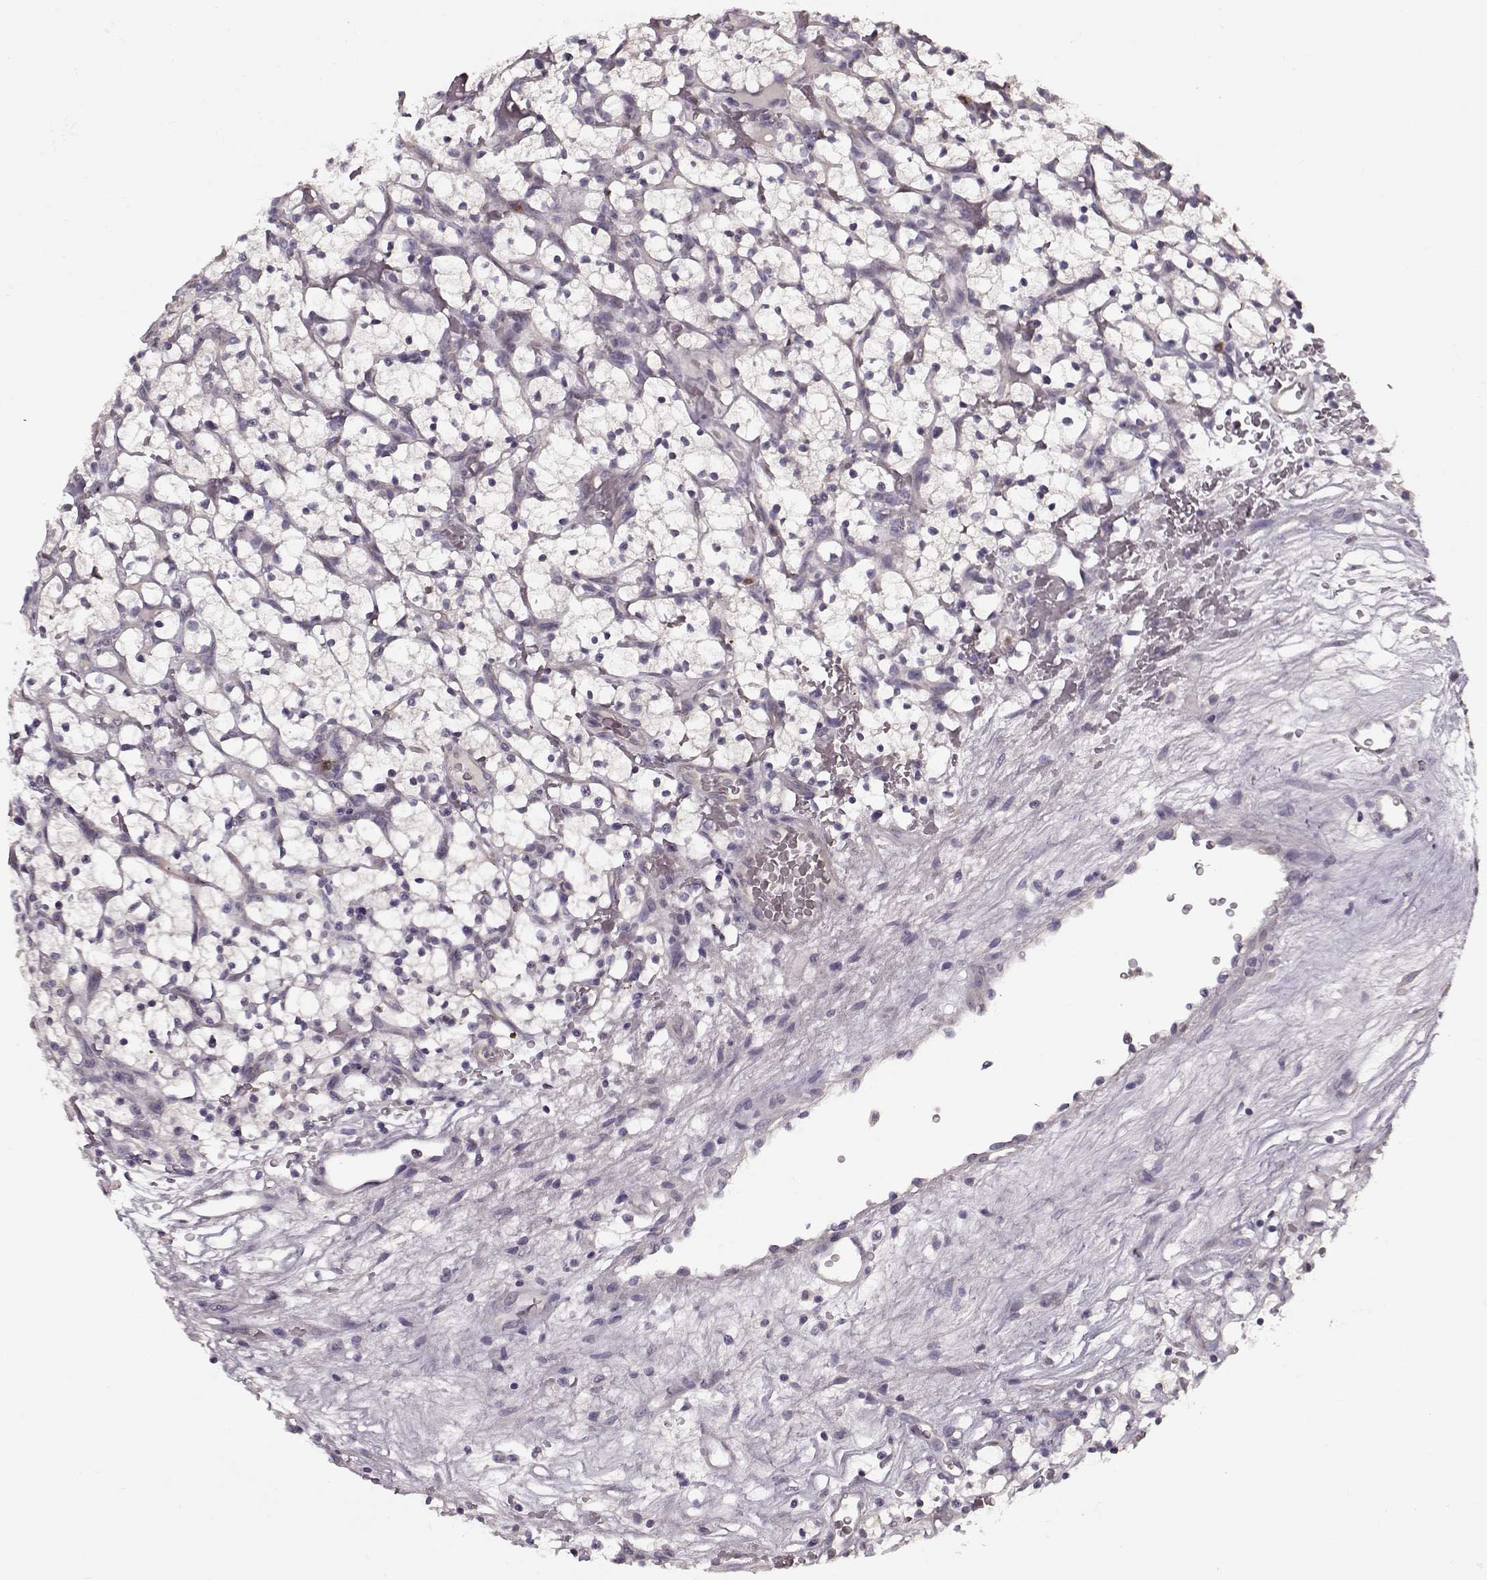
{"staining": {"intensity": "negative", "quantity": "none", "location": "none"}, "tissue": "renal cancer", "cell_type": "Tumor cells", "image_type": "cancer", "snomed": [{"axis": "morphology", "description": "Adenocarcinoma, NOS"}, {"axis": "topography", "description": "Kidney"}], "caption": "Immunohistochemistry (IHC) histopathology image of neoplastic tissue: adenocarcinoma (renal) stained with DAB (3,3'-diaminobenzidine) reveals no significant protein expression in tumor cells.", "gene": "ACOT11", "patient": {"sex": "female", "age": 64}}